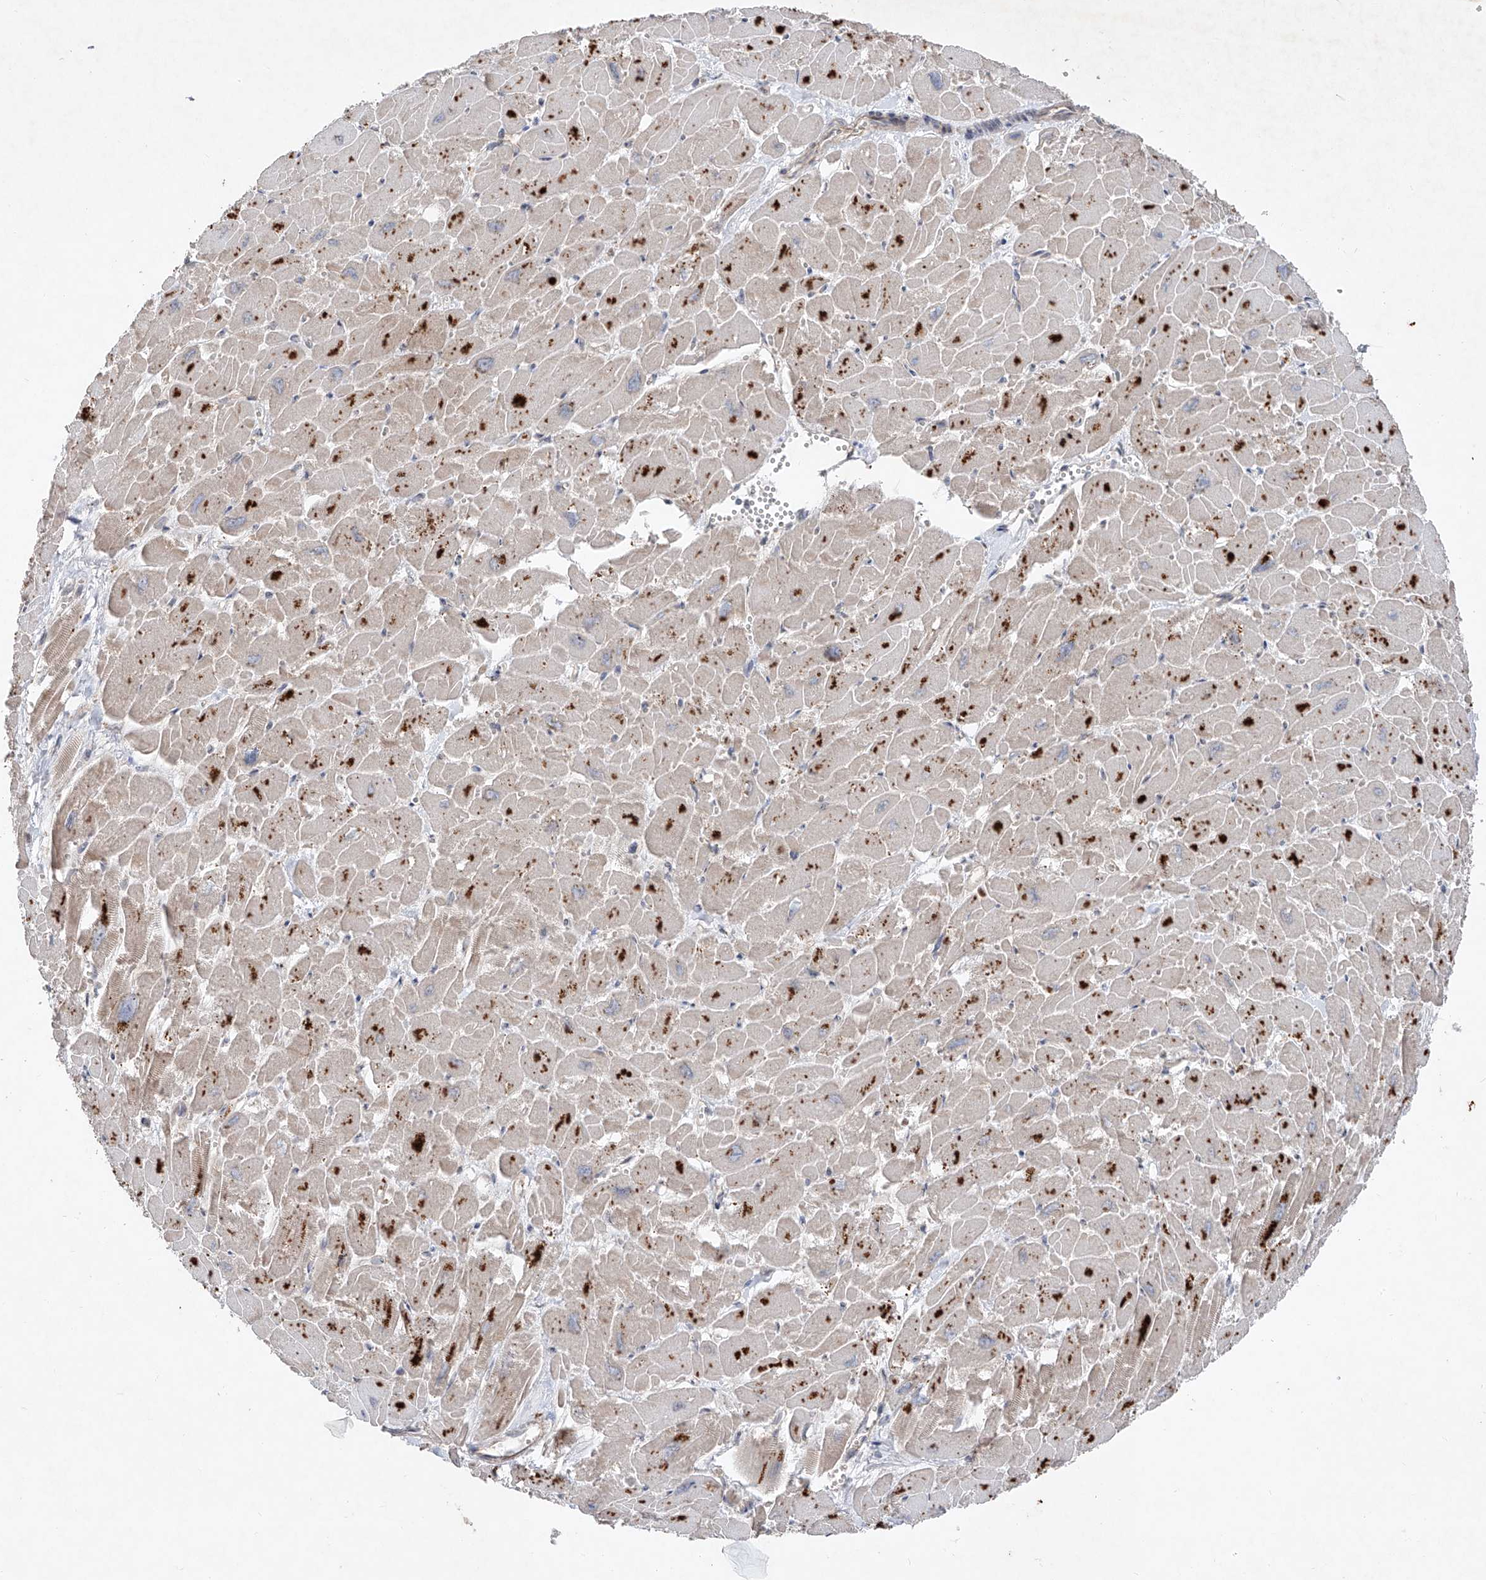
{"staining": {"intensity": "moderate", "quantity": "25%-75%", "location": "cytoplasmic/membranous"}, "tissue": "heart muscle", "cell_type": "Cardiomyocytes", "image_type": "normal", "snomed": [{"axis": "morphology", "description": "Normal tissue, NOS"}, {"axis": "topography", "description": "Heart"}], "caption": "Heart muscle stained with DAB immunohistochemistry (IHC) exhibits medium levels of moderate cytoplasmic/membranous positivity in about 25%-75% of cardiomyocytes.", "gene": "FAM135A", "patient": {"sex": "male", "age": 54}}